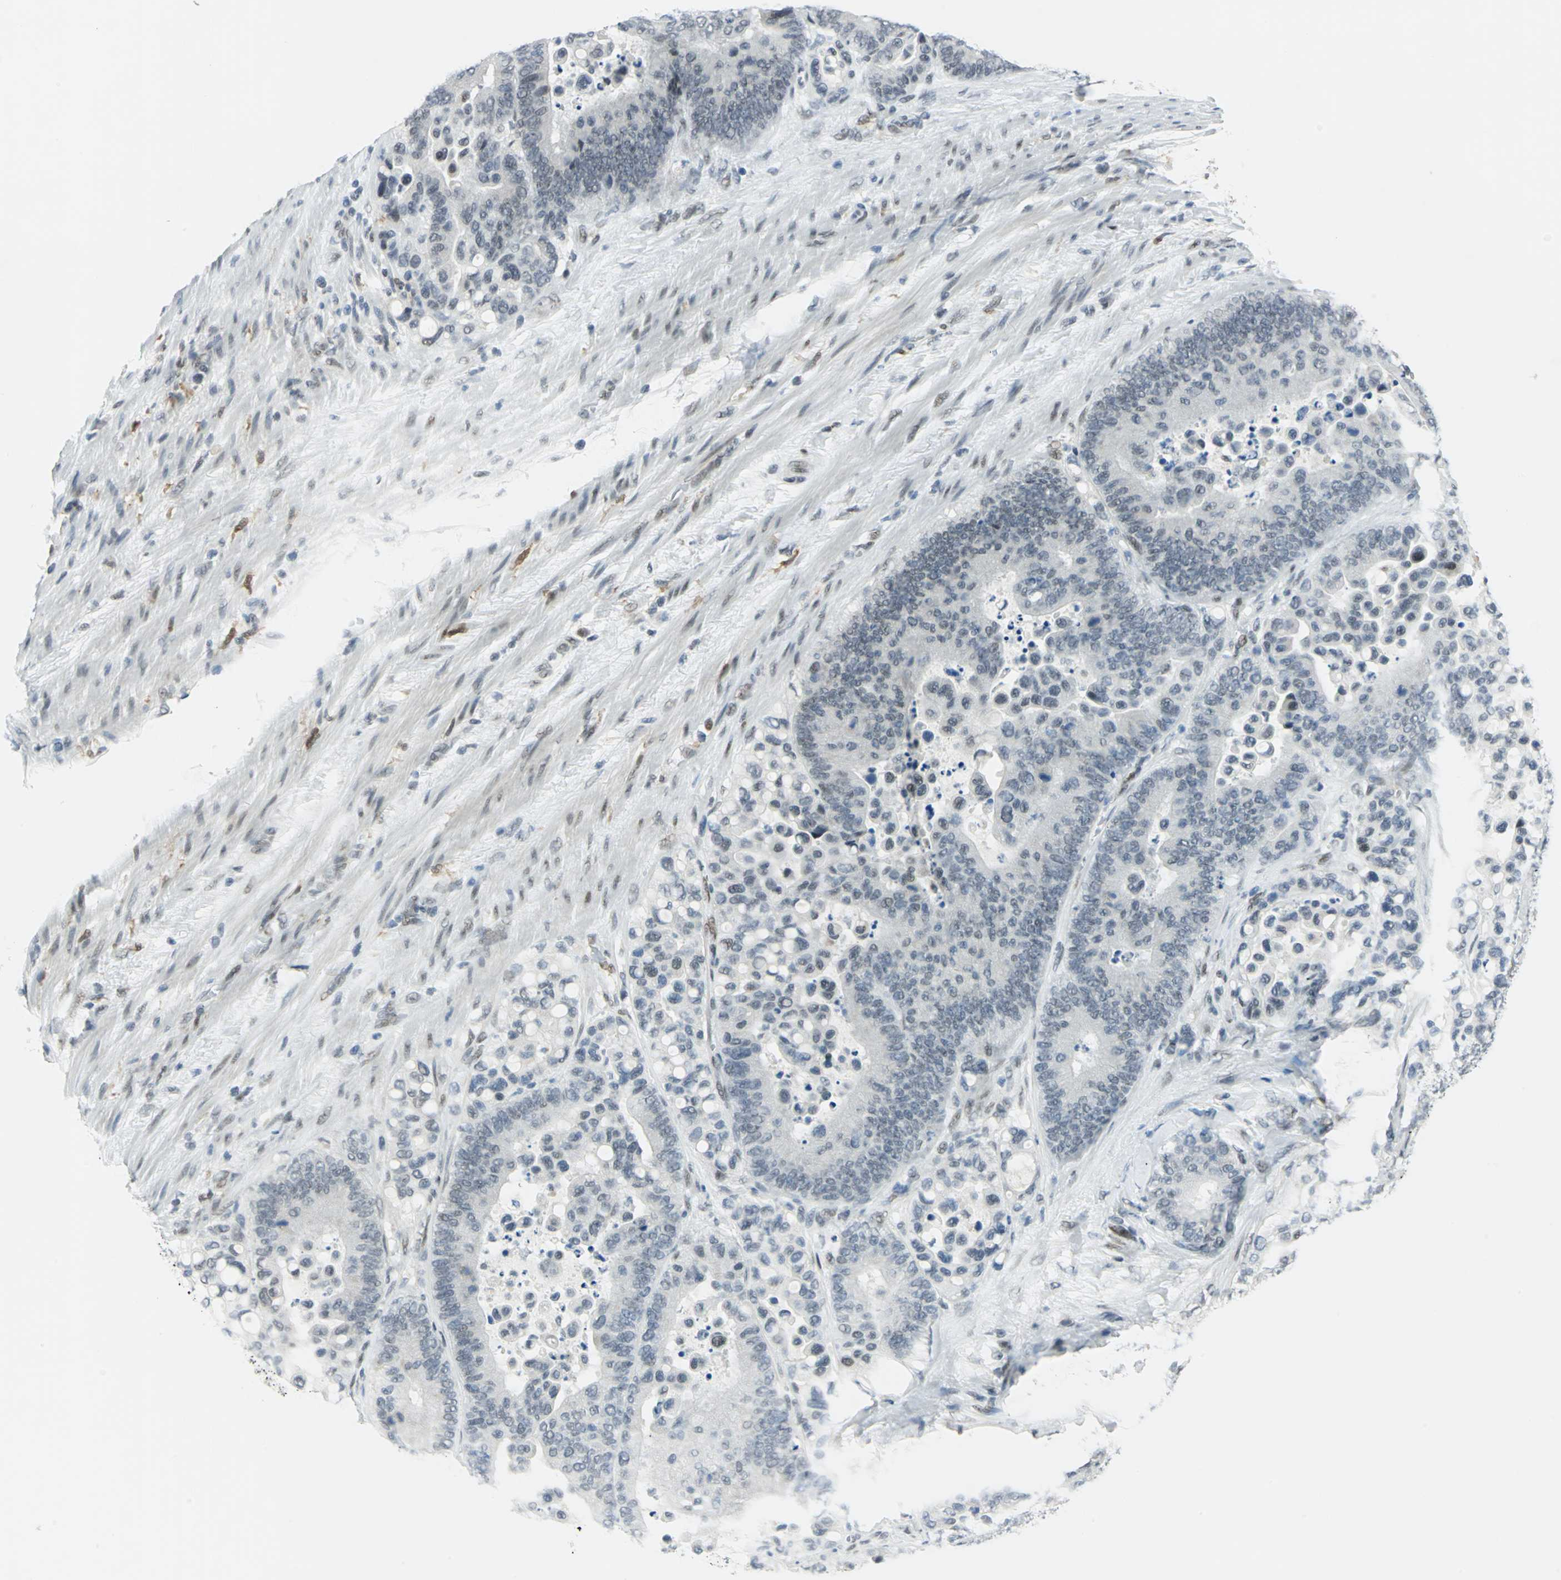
{"staining": {"intensity": "weak", "quantity": "<25%", "location": "nuclear"}, "tissue": "colorectal cancer", "cell_type": "Tumor cells", "image_type": "cancer", "snomed": [{"axis": "morphology", "description": "Normal tissue, NOS"}, {"axis": "morphology", "description": "Adenocarcinoma, NOS"}, {"axis": "topography", "description": "Colon"}], "caption": "A histopathology image of colorectal cancer (adenocarcinoma) stained for a protein reveals no brown staining in tumor cells. (Stains: DAB immunohistochemistry with hematoxylin counter stain, Microscopy: brightfield microscopy at high magnification).", "gene": "MTMR10", "patient": {"sex": "male", "age": 82}}